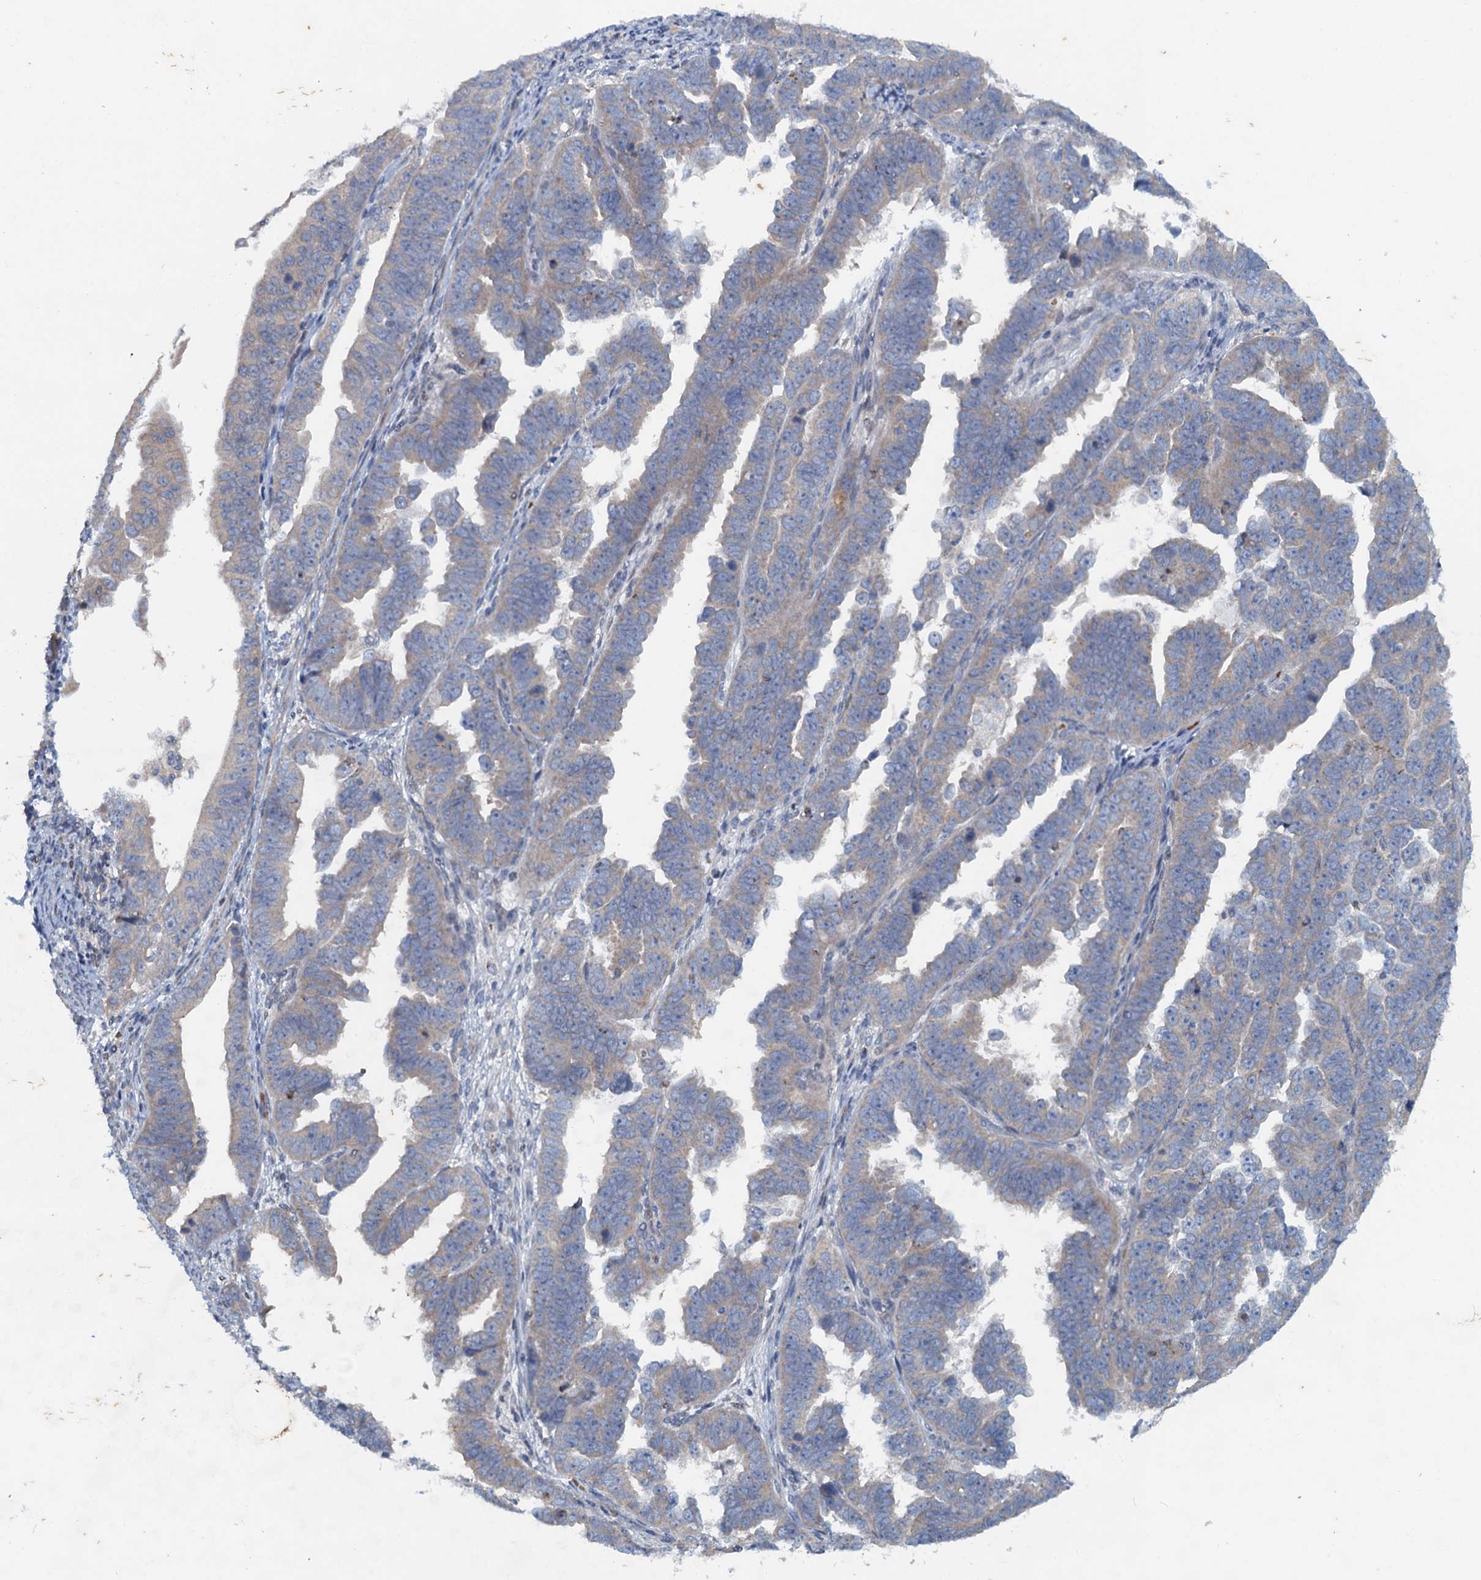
{"staining": {"intensity": "weak", "quantity": "25%-75%", "location": "cytoplasmic/membranous"}, "tissue": "endometrial cancer", "cell_type": "Tumor cells", "image_type": "cancer", "snomed": [{"axis": "morphology", "description": "Adenocarcinoma, NOS"}, {"axis": "topography", "description": "Endometrium"}], "caption": "About 25%-75% of tumor cells in human endometrial cancer reveal weak cytoplasmic/membranous protein staining as visualized by brown immunohistochemical staining.", "gene": "NBEA", "patient": {"sex": "female", "age": 75}}